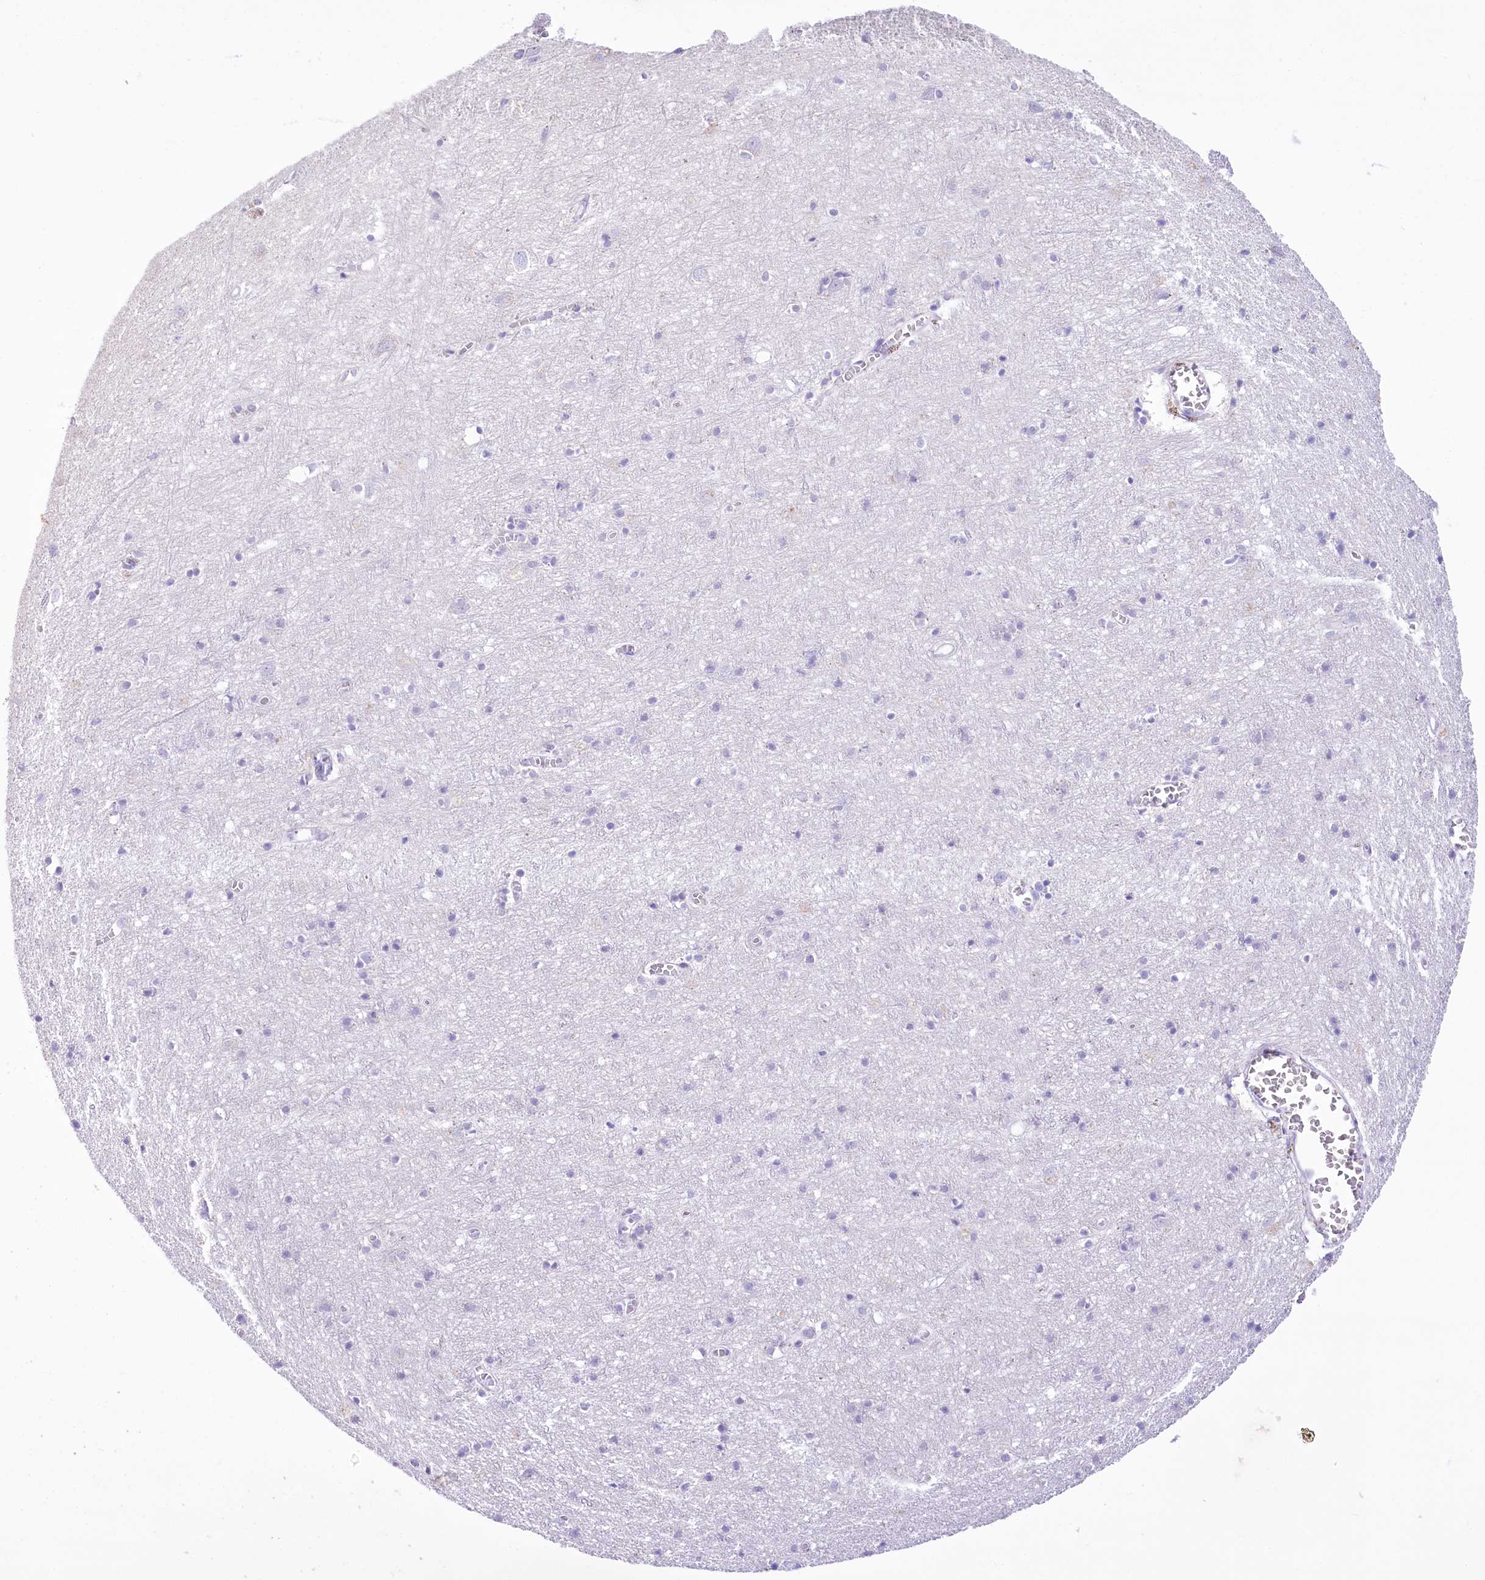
{"staining": {"intensity": "negative", "quantity": "none", "location": "none"}, "tissue": "cerebral cortex", "cell_type": "Endothelial cells", "image_type": "normal", "snomed": [{"axis": "morphology", "description": "Normal tissue, NOS"}, {"axis": "topography", "description": "Cerebral cortex"}], "caption": "This is an immunohistochemistry (IHC) photomicrograph of unremarkable human cerebral cortex. There is no staining in endothelial cells.", "gene": "PBLD", "patient": {"sex": "female", "age": 64}}